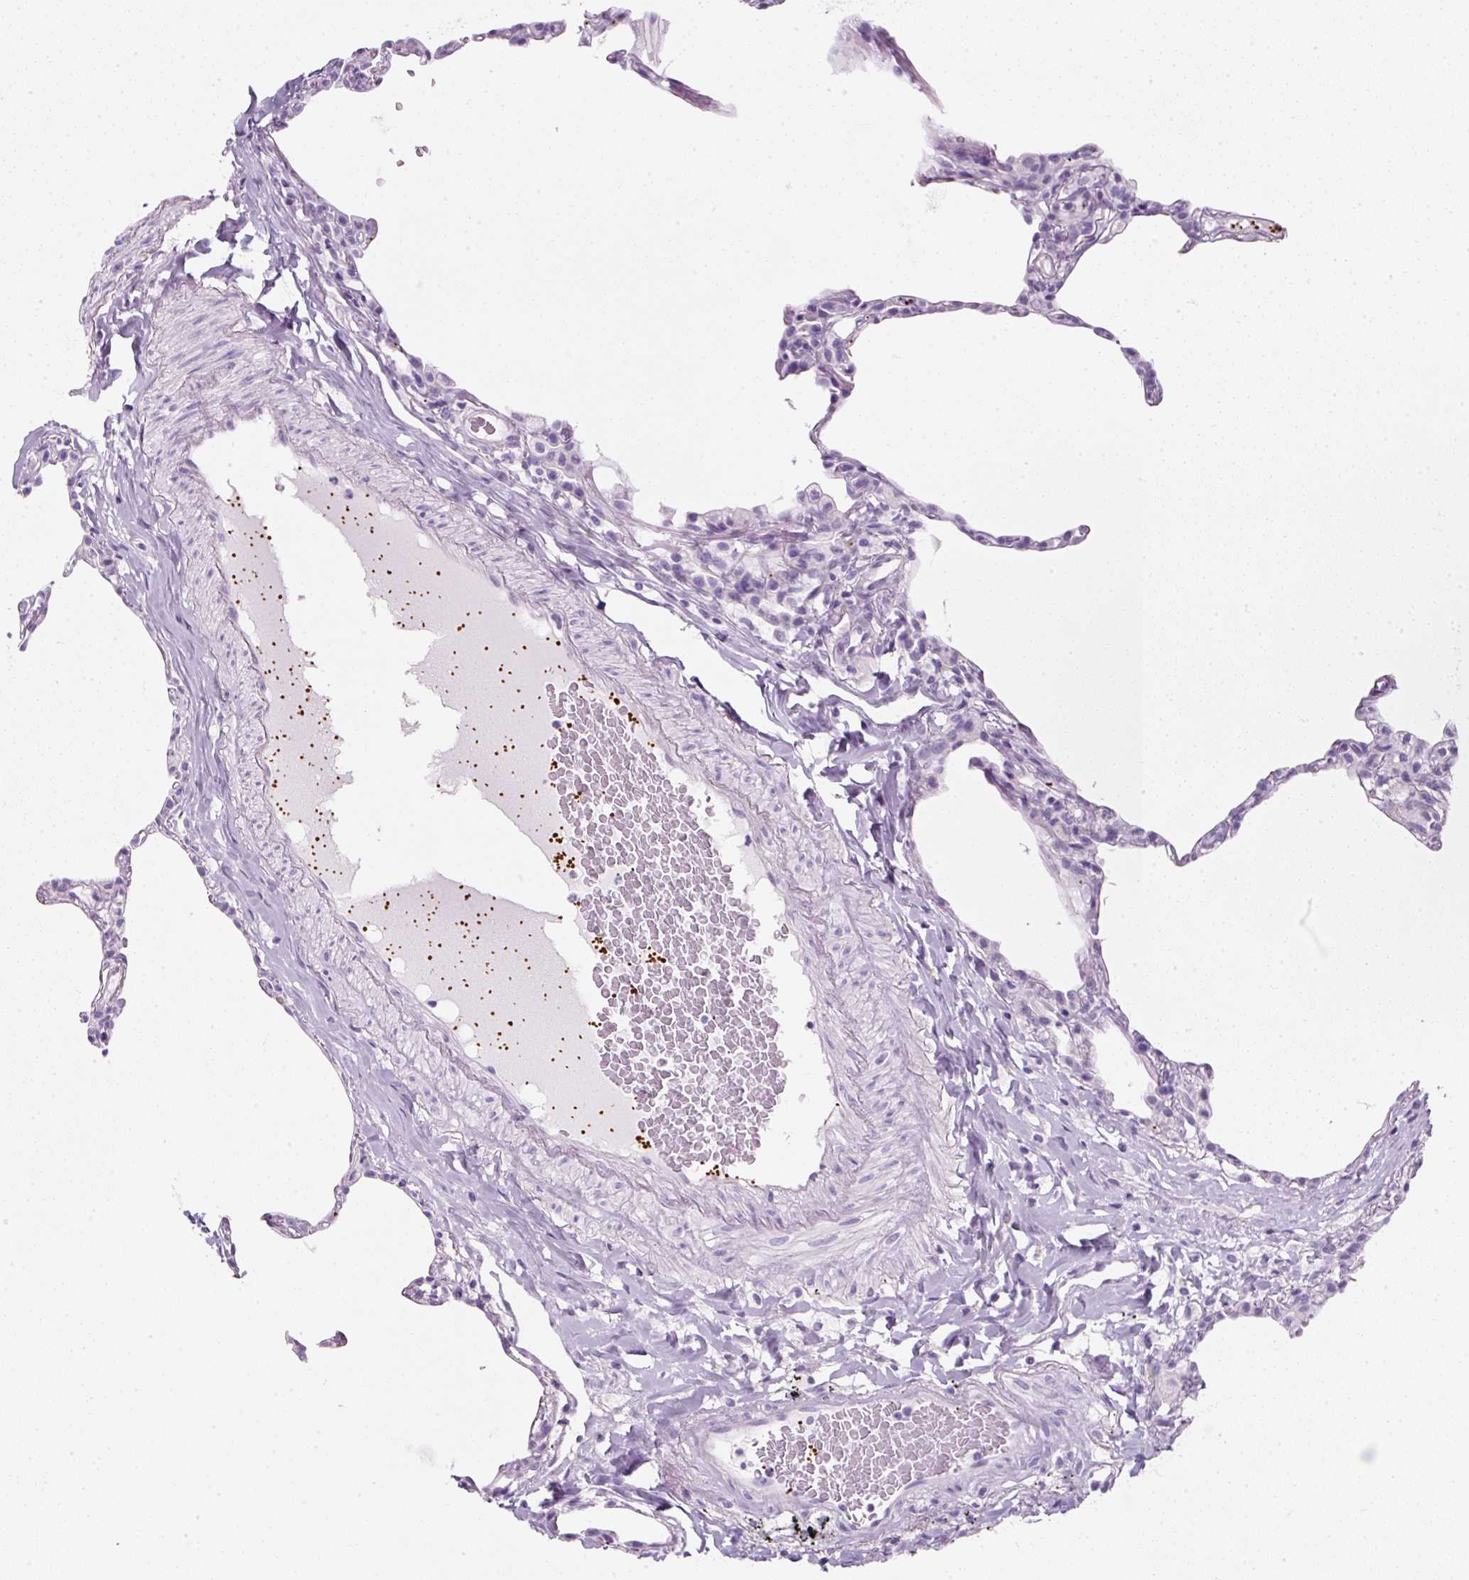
{"staining": {"intensity": "negative", "quantity": "none", "location": "none"}, "tissue": "lung", "cell_type": "Alveolar cells", "image_type": "normal", "snomed": [{"axis": "morphology", "description": "Normal tissue, NOS"}, {"axis": "topography", "description": "Lung"}], "caption": "High magnification brightfield microscopy of benign lung stained with DAB (brown) and counterstained with hematoxylin (blue): alveolar cells show no significant positivity.", "gene": "ENSG00000288796", "patient": {"sex": "female", "age": 57}}